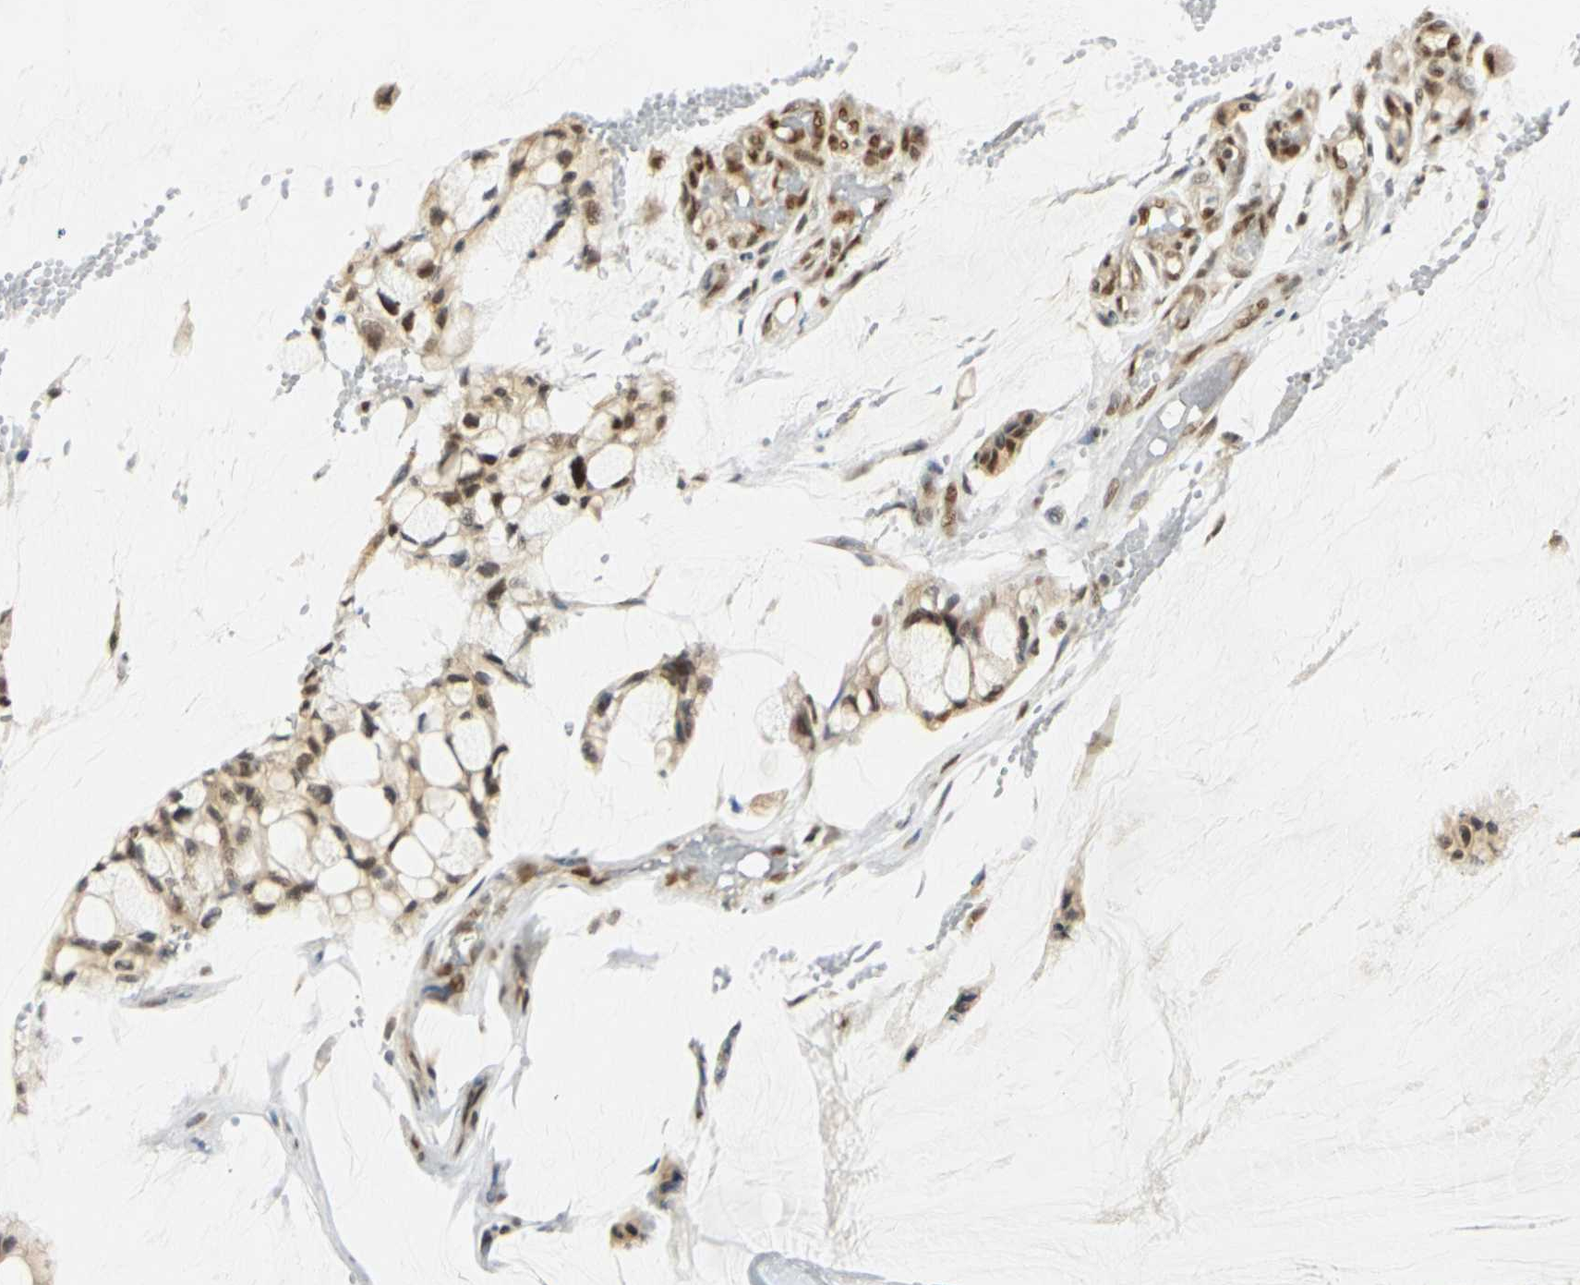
{"staining": {"intensity": "moderate", "quantity": ">75%", "location": "cytoplasmic/membranous,nuclear"}, "tissue": "ovarian cancer", "cell_type": "Tumor cells", "image_type": "cancer", "snomed": [{"axis": "morphology", "description": "Cystadenocarcinoma, mucinous, NOS"}, {"axis": "topography", "description": "Ovary"}], "caption": "Immunohistochemistry photomicrograph of neoplastic tissue: human ovarian cancer stained using immunohistochemistry (IHC) displays medium levels of moderate protein expression localized specifically in the cytoplasmic/membranous and nuclear of tumor cells, appearing as a cytoplasmic/membranous and nuclear brown color.", "gene": "DDX5", "patient": {"sex": "female", "age": 39}}